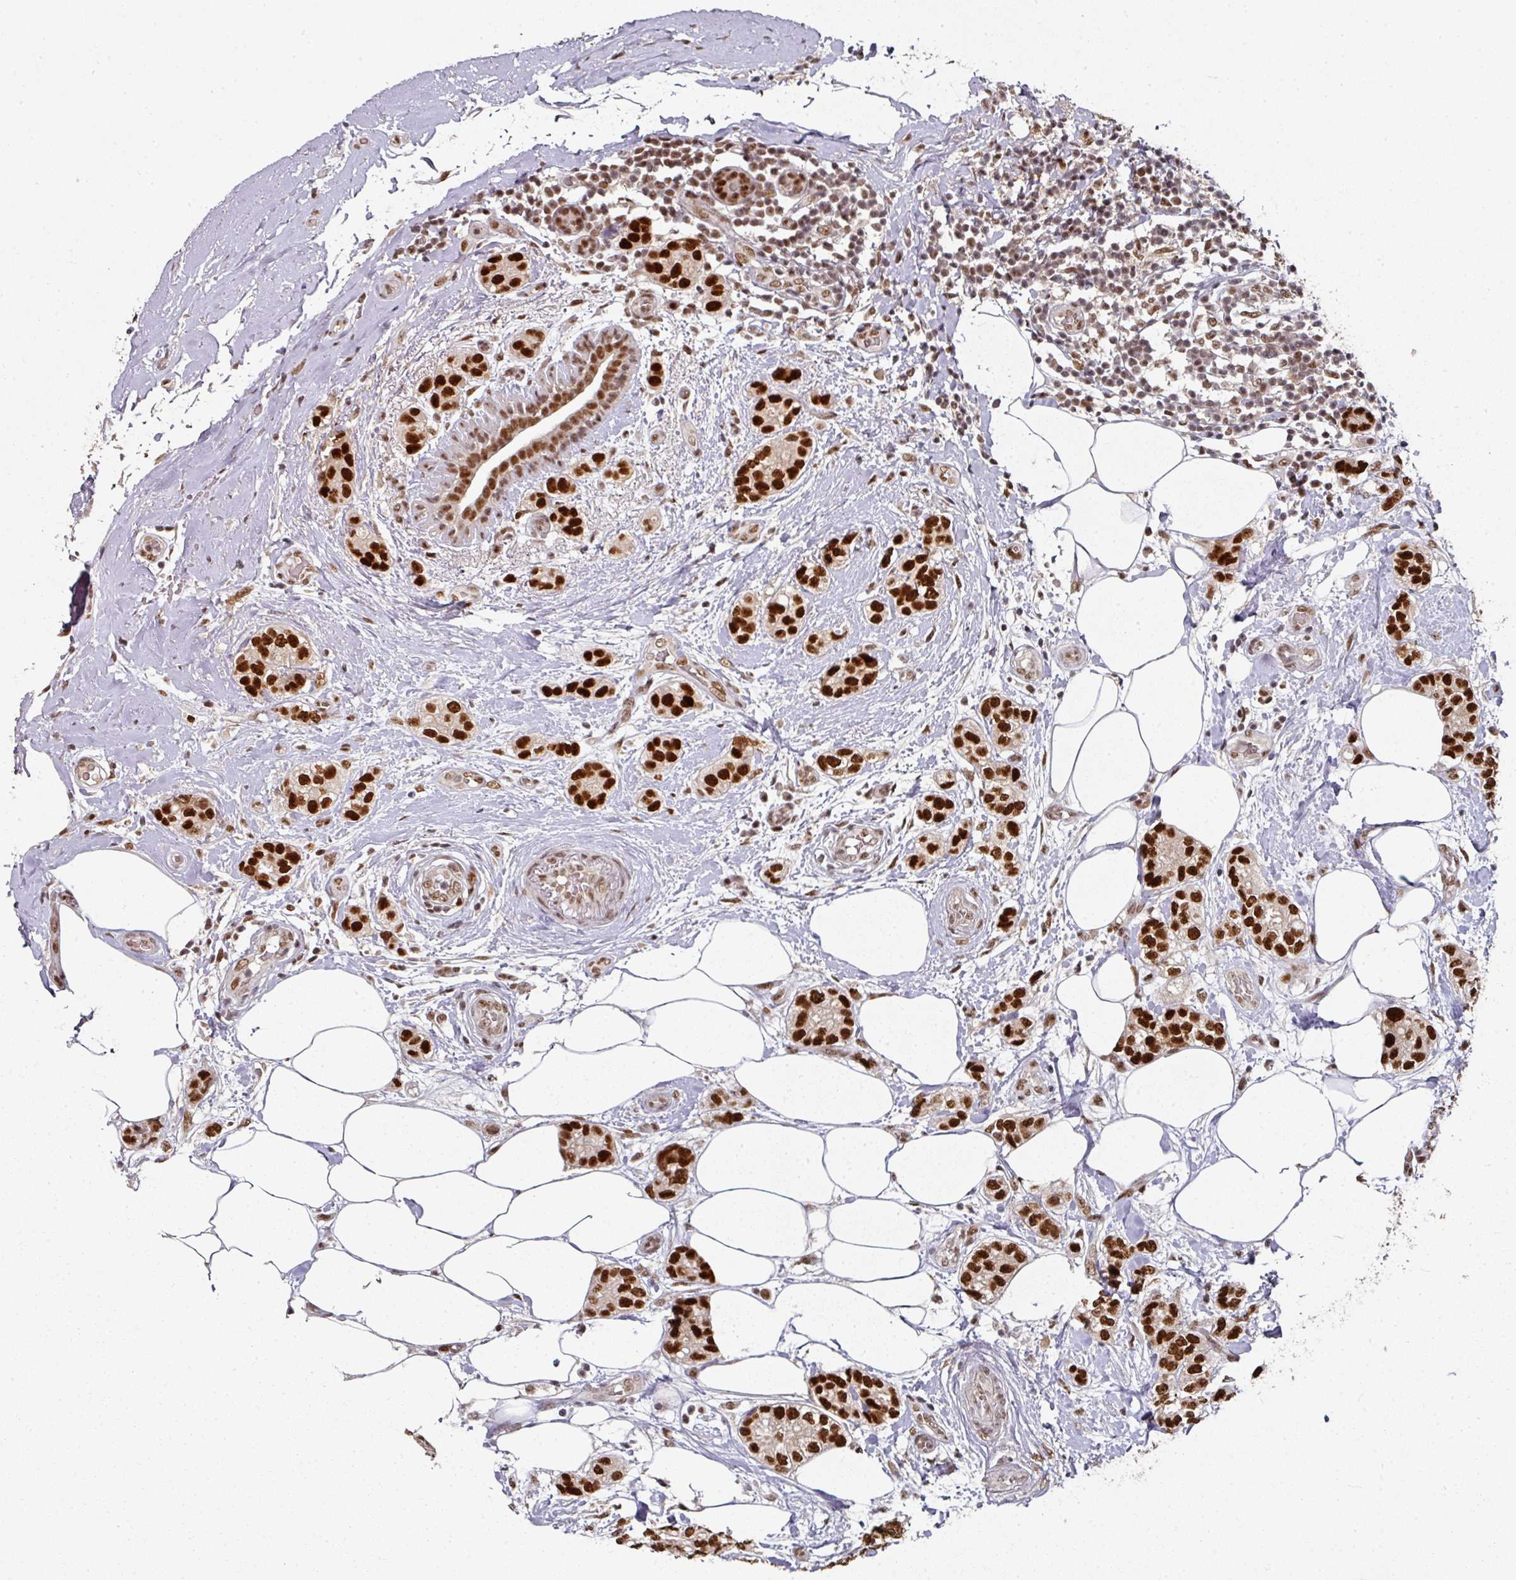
{"staining": {"intensity": "strong", "quantity": ">75%", "location": "nuclear"}, "tissue": "breast cancer", "cell_type": "Tumor cells", "image_type": "cancer", "snomed": [{"axis": "morphology", "description": "Duct carcinoma"}, {"axis": "topography", "description": "Breast"}], "caption": "Immunohistochemistry of intraductal carcinoma (breast) displays high levels of strong nuclear expression in about >75% of tumor cells. Immunohistochemistry (ihc) stains the protein of interest in brown and the nuclei are stained blue.", "gene": "MEPCE", "patient": {"sex": "female", "age": 73}}